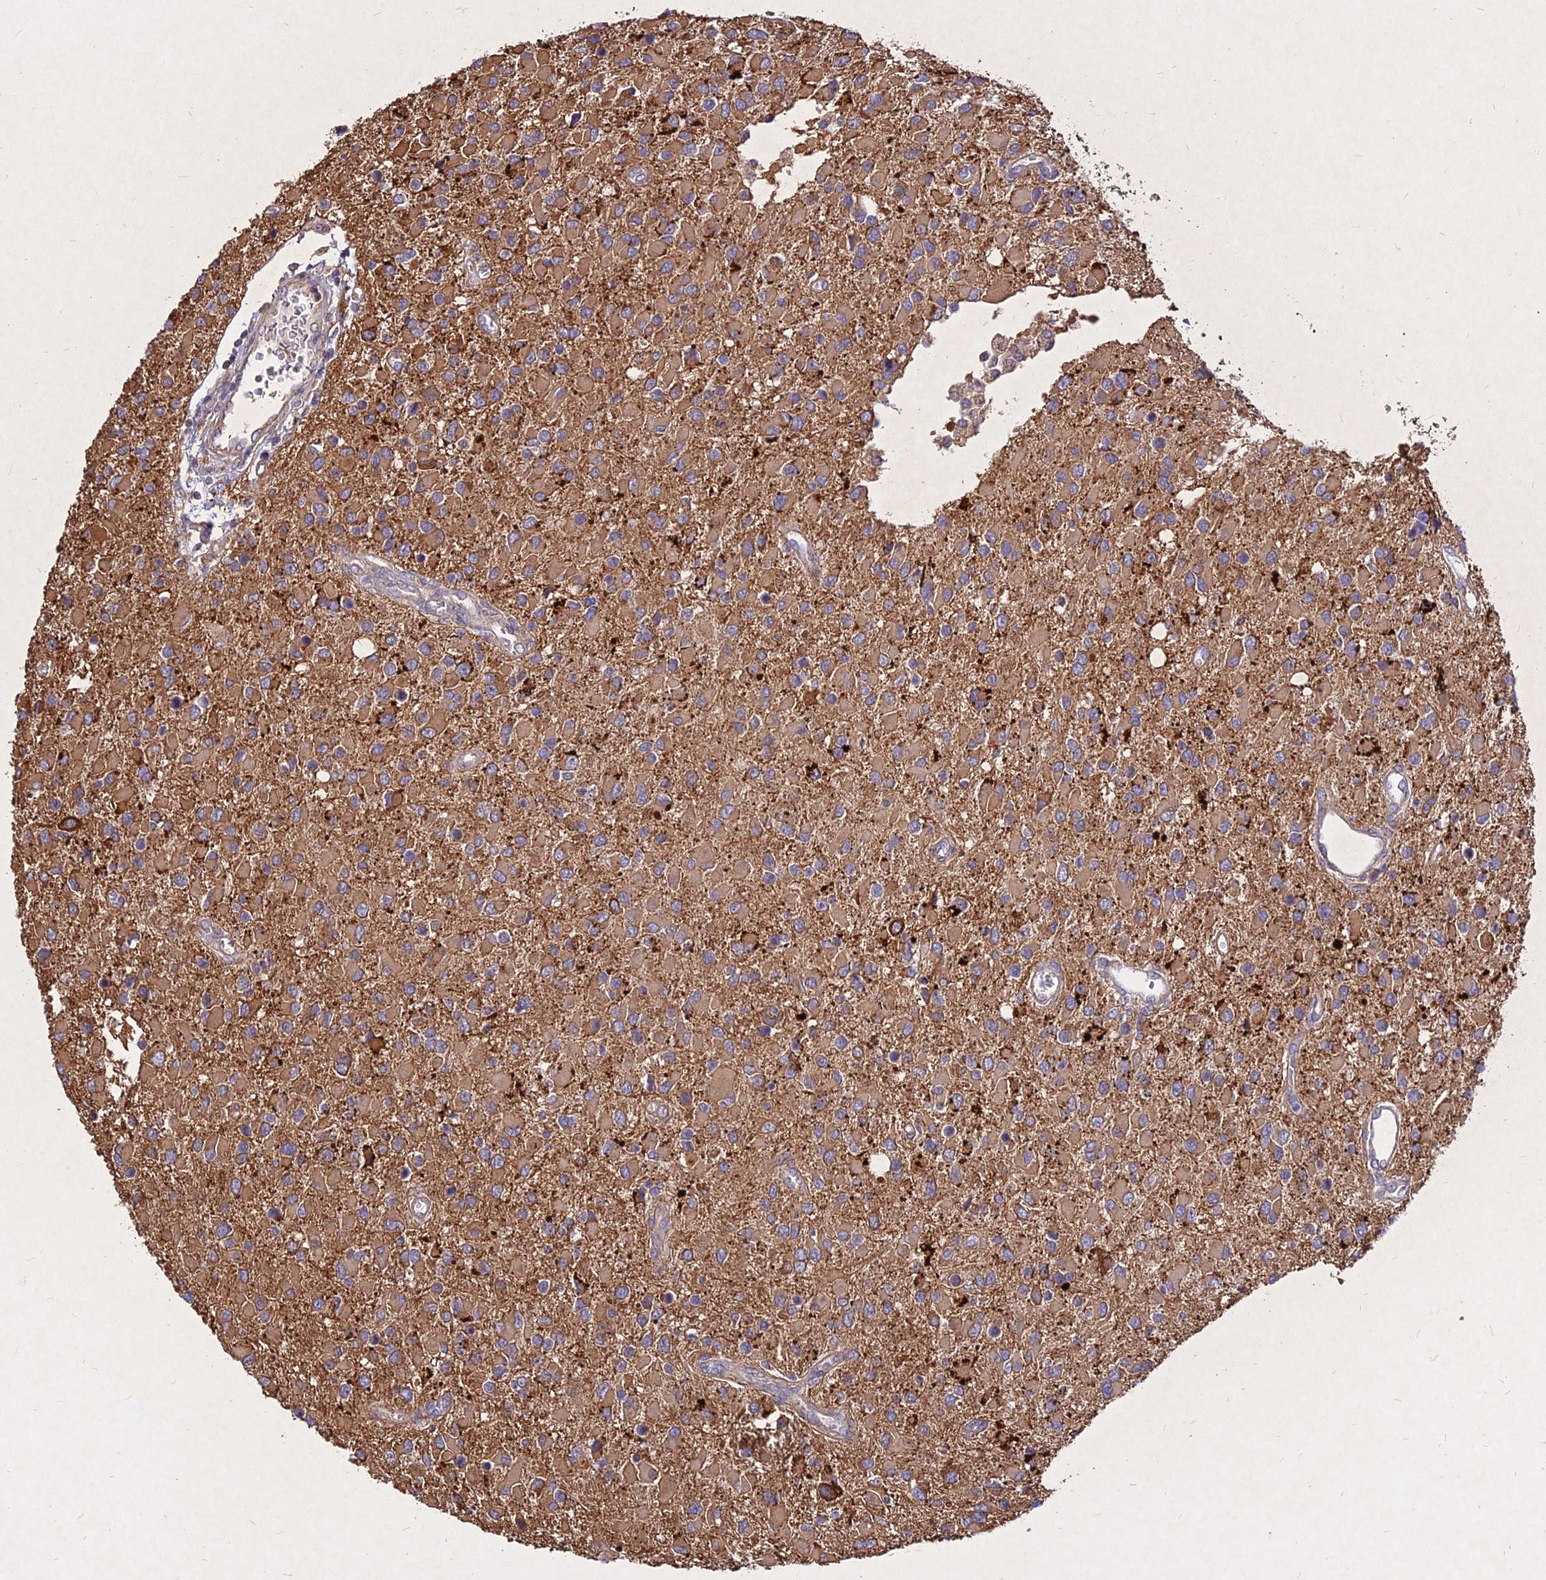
{"staining": {"intensity": "moderate", "quantity": ">75%", "location": "cytoplasmic/membranous"}, "tissue": "glioma", "cell_type": "Tumor cells", "image_type": "cancer", "snomed": [{"axis": "morphology", "description": "Glioma, malignant, High grade"}, {"axis": "topography", "description": "Brain"}], "caption": "This micrograph exhibits glioma stained with IHC to label a protein in brown. The cytoplasmic/membranous of tumor cells show moderate positivity for the protein. Nuclei are counter-stained blue.", "gene": "SKA1", "patient": {"sex": "male", "age": 53}}